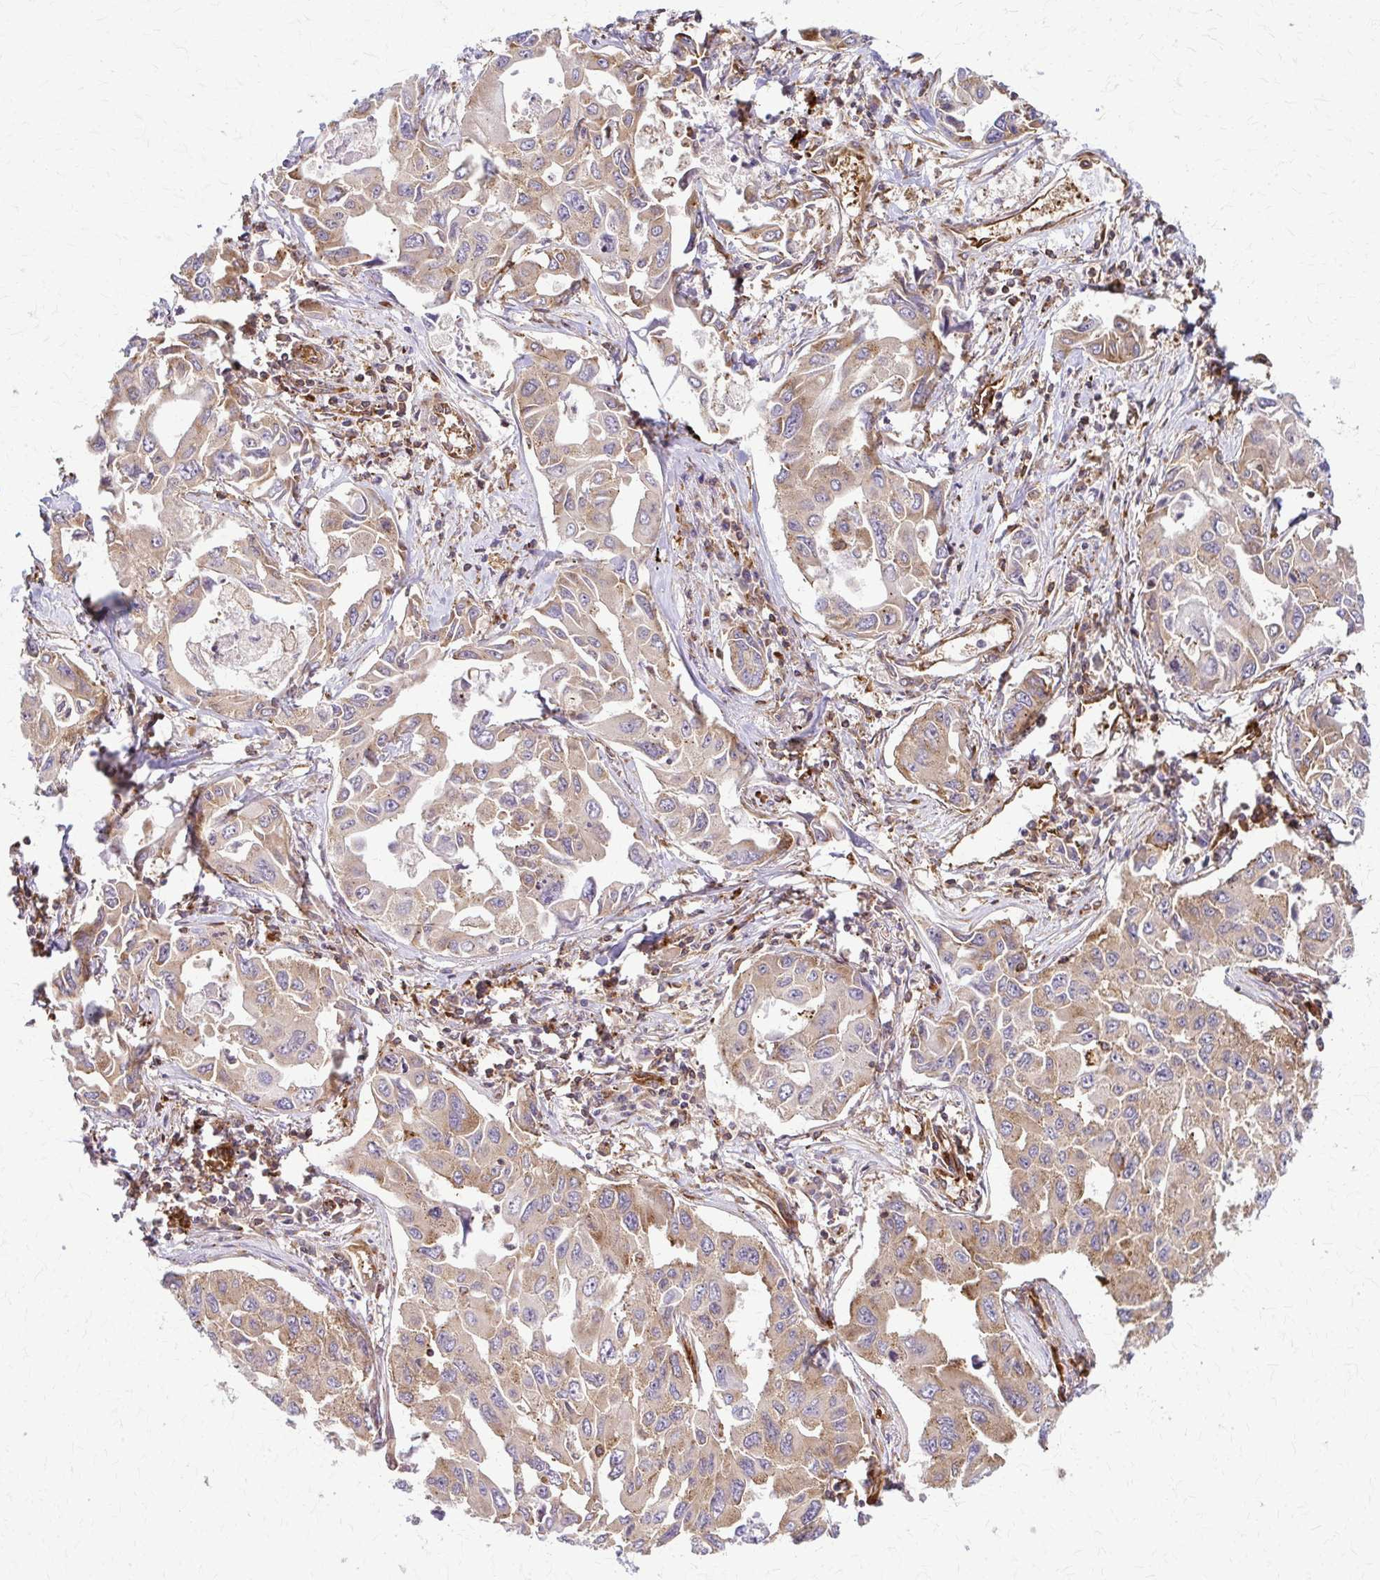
{"staining": {"intensity": "moderate", "quantity": ">75%", "location": "cytoplasmic/membranous"}, "tissue": "lung cancer", "cell_type": "Tumor cells", "image_type": "cancer", "snomed": [{"axis": "morphology", "description": "Adenocarcinoma, NOS"}, {"axis": "topography", "description": "Lung"}], "caption": "A medium amount of moderate cytoplasmic/membranous expression is appreciated in about >75% of tumor cells in lung cancer (adenocarcinoma) tissue.", "gene": "WASF2", "patient": {"sex": "male", "age": 64}}